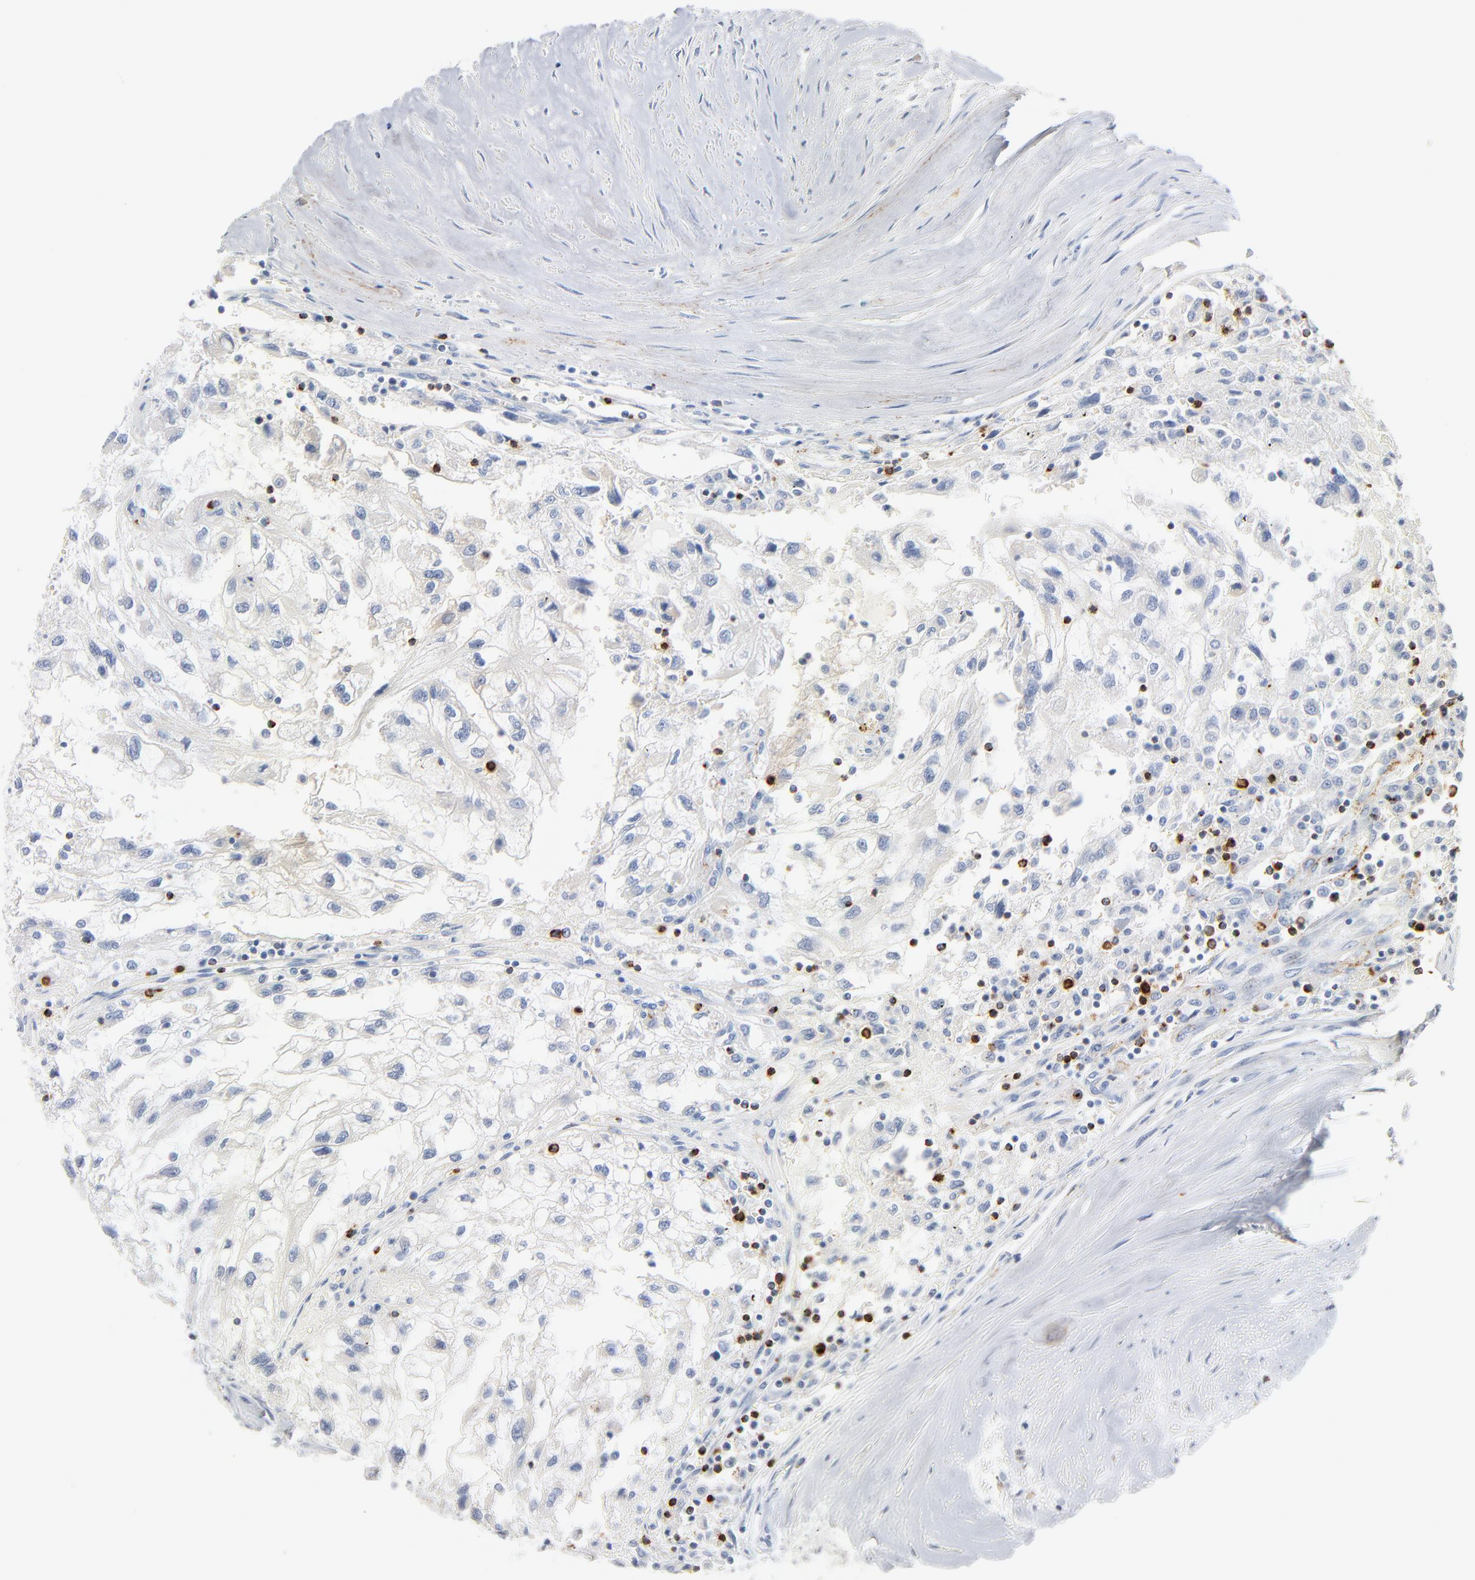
{"staining": {"intensity": "negative", "quantity": "none", "location": "none"}, "tissue": "renal cancer", "cell_type": "Tumor cells", "image_type": "cancer", "snomed": [{"axis": "morphology", "description": "Normal tissue, NOS"}, {"axis": "morphology", "description": "Adenocarcinoma, NOS"}, {"axis": "topography", "description": "Kidney"}], "caption": "Tumor cells are negative for brown protein staining in renal cancer.", "gene": "GZMB", "patient": {"sex": "male", "age": 71}}